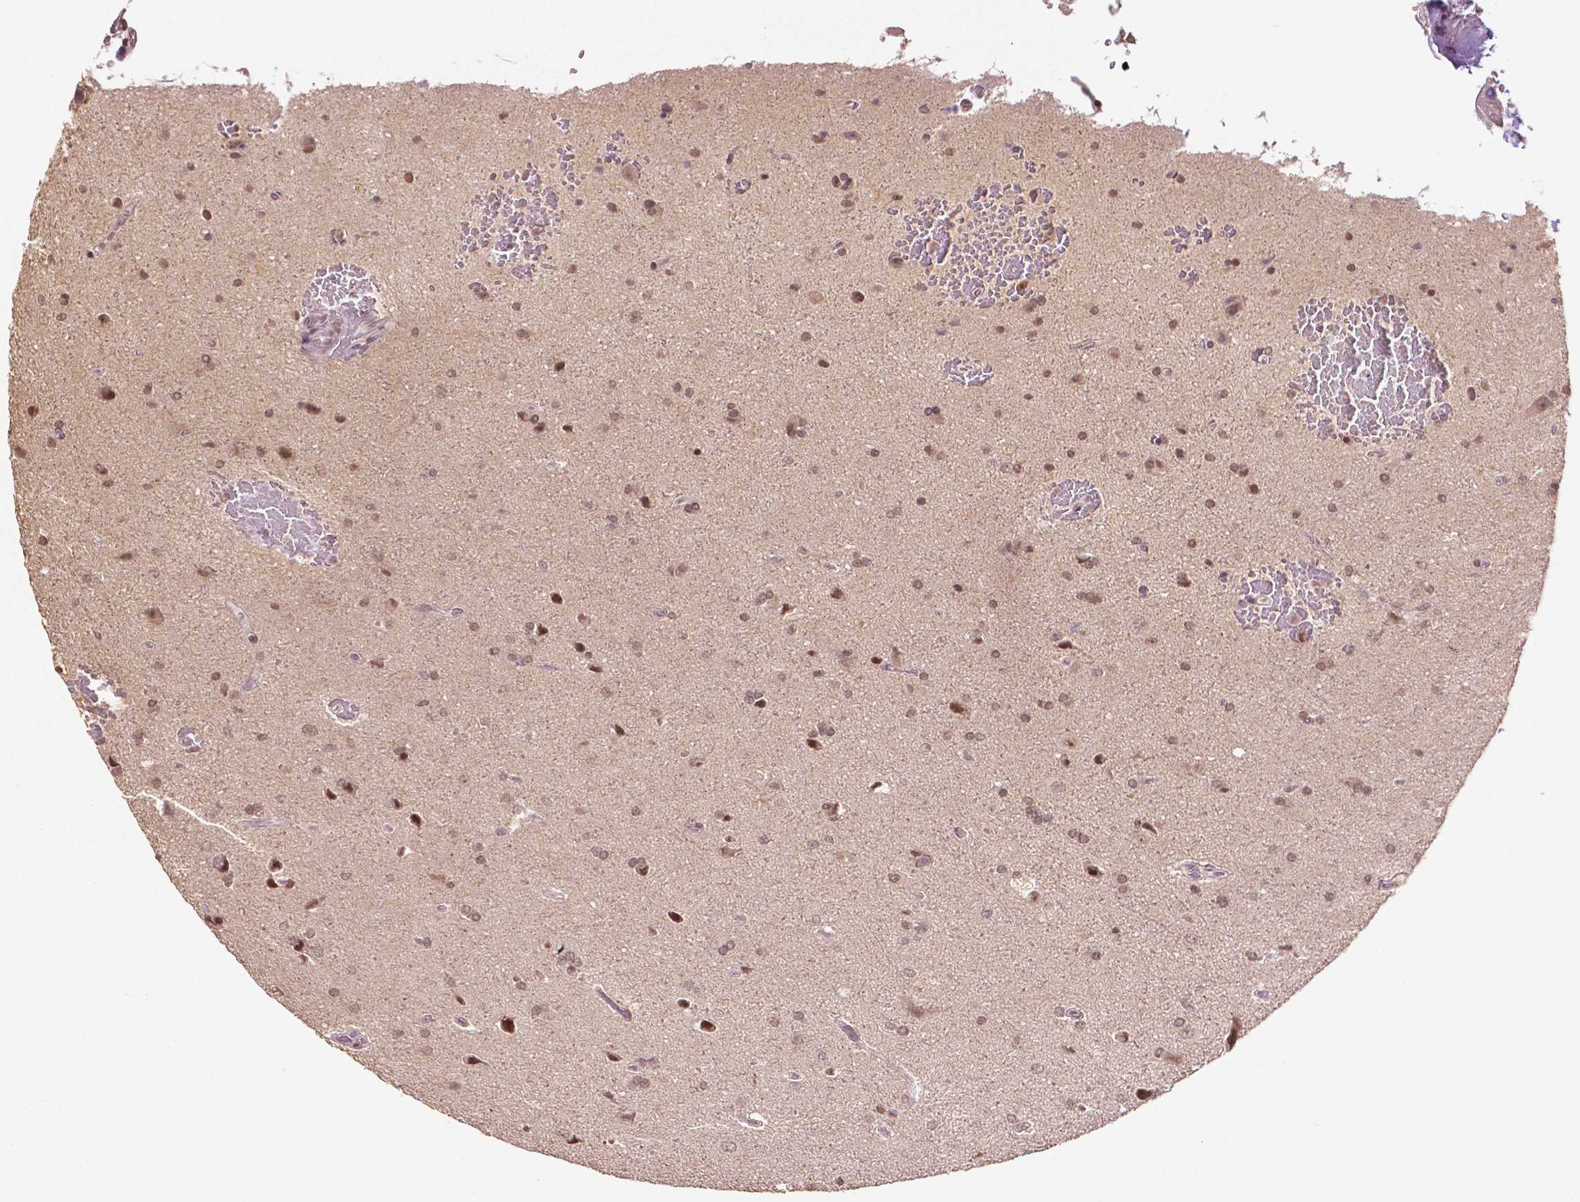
{"staining": {"intensity": "moderate", "quantity": ">75%", "location": "nuclear"}, "tissue": "glioma", "cell_type": "Tumor cells", "image_type": "cancer", "snomed": [{"axis": "morphology", "description": "Glioma, malignant, High grade"}, {"axis": "topography", "description": "Cerebral cortex"}], "caption": "Malignant glioma (high-grade) tissue demonstrates moderate nuclear positivity in about >75% of tumor cells, visualized by immunohistochemistry. (Stains: DAB (3,3'-diaminobenzidine) in brown, nuclei in blue, Microscopy: brightfield microscopy at high magnification).", "gene": "DEK", "patient": {"sex": "male", "age": 70}}